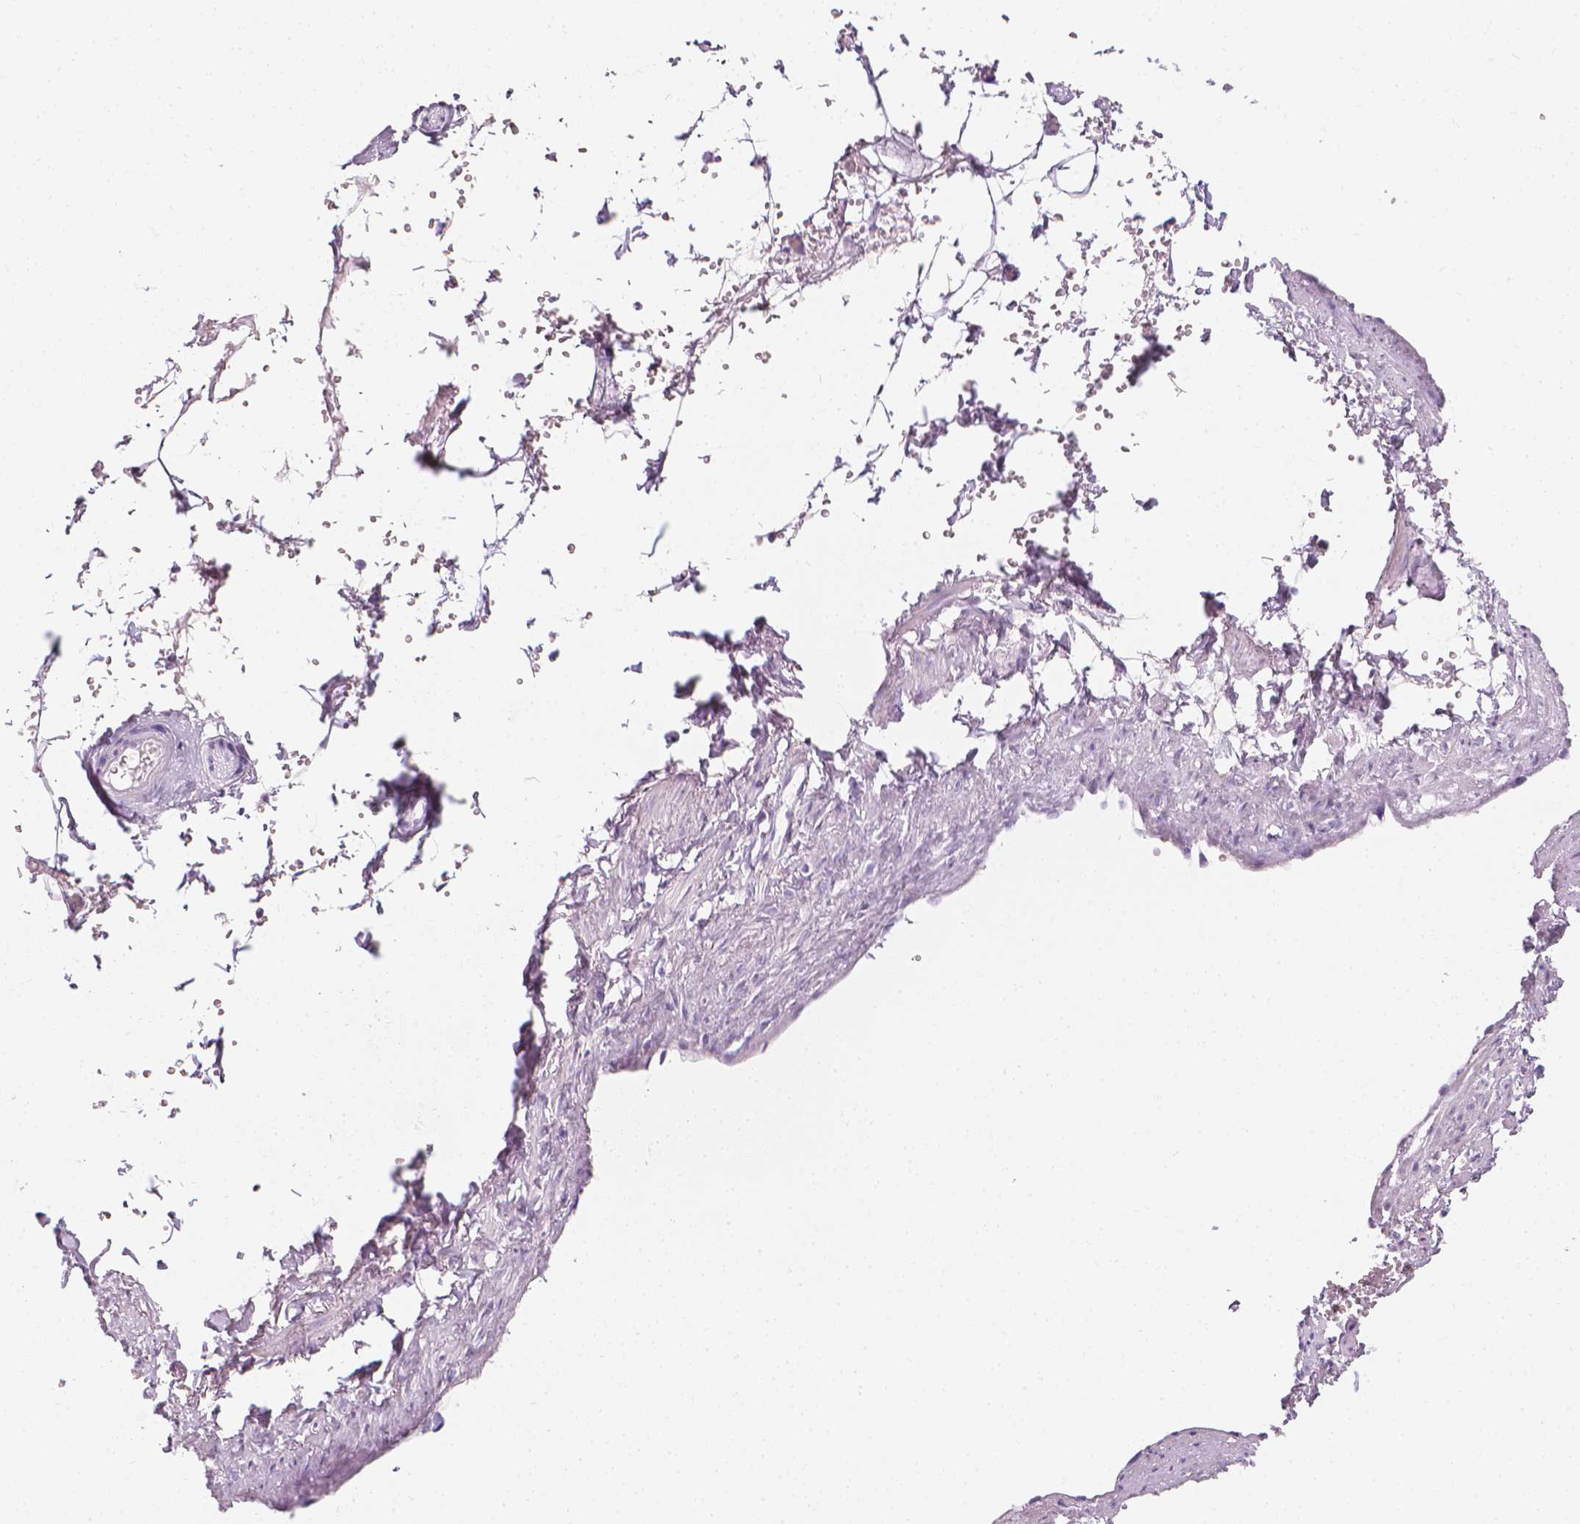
{"staining": {"intensity": "negative", "quantity": "none", "location": "none"}, "tissue": "adipose tissue", "cell_type": "Adipocytes", "image_type": "normal", "snomed": [{"axis": "morphology", "description": "Normal tissue, NOS"}, {"axis": "topography", "description": "Prostate"}, {"axis": "topography", "description": "Peripheral nerve tissue"}], "caption": "Adipocytes show no significant staining in unremarkable adipose tissue. Brightfield microscopy of IHC stained with DAB (3,3'-diaminobenzidine) (brown) and hematoxylin (blue), captured at high magnification.", "gene": "DCAF8L1", "patient": {"sex": "male", "age": 55}}